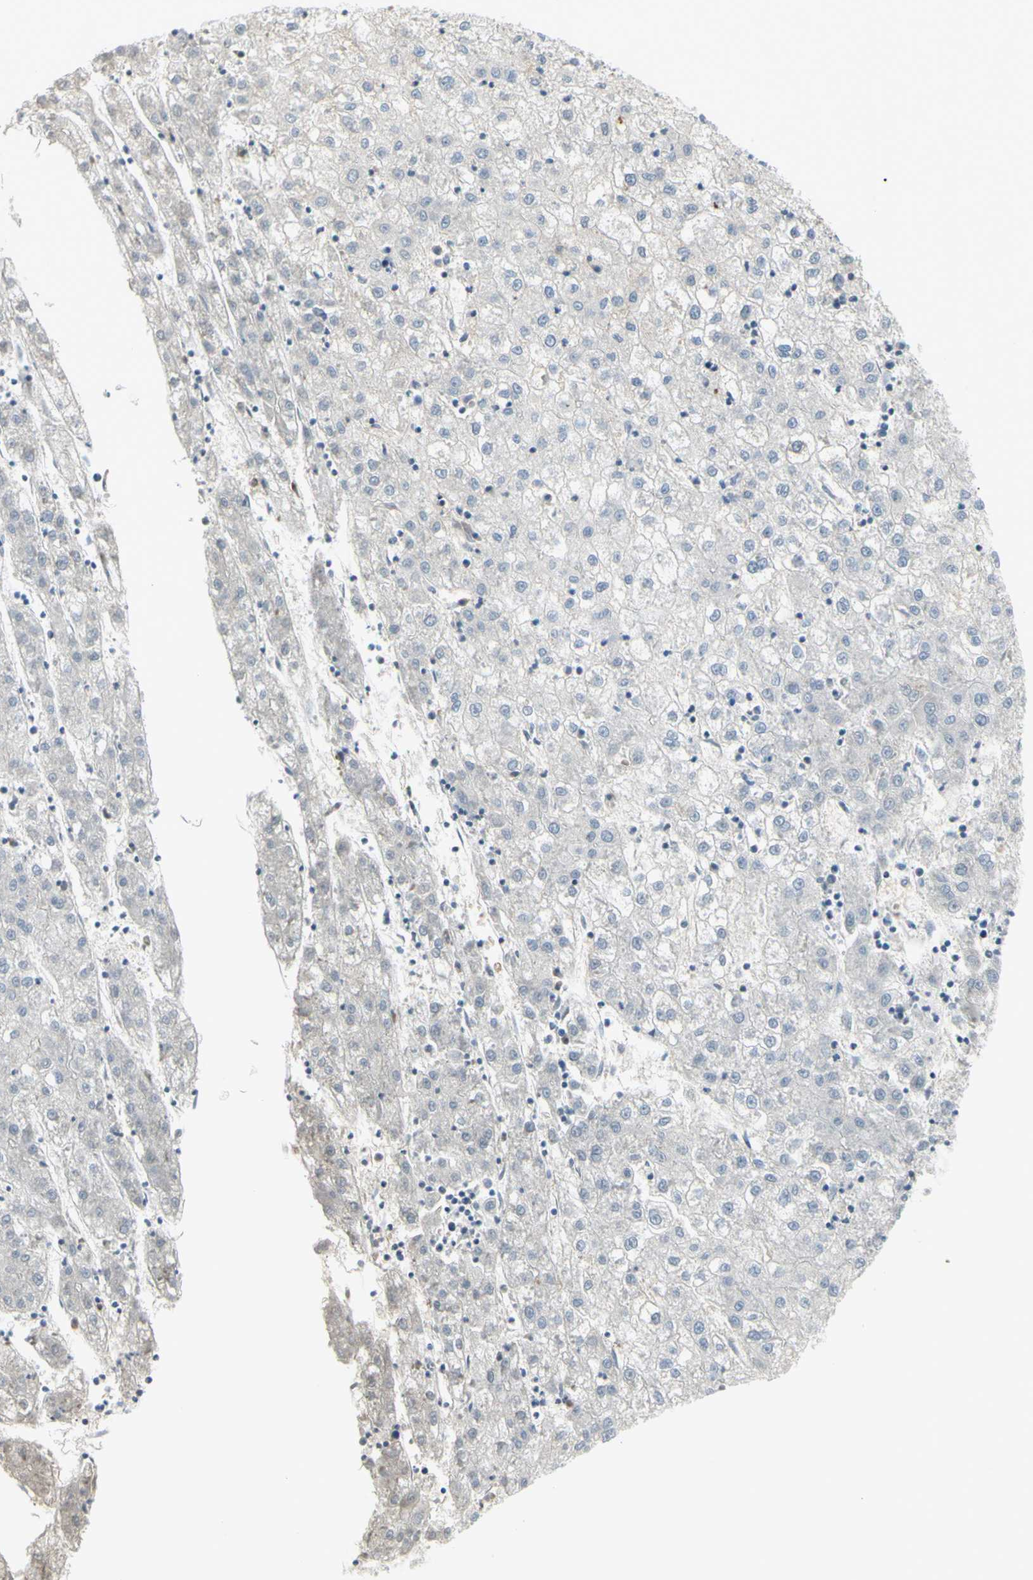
{"staining": {"intensity": "weak", "quantity": "25%-75%", "location": "cytoplasmic/membranous"}, "tissue": "liver cancer", "cell_type": "Tumor cells", "image_type": "cancer", "snomed": [{"axis": "morphology", "description": "Carcinoma, Hepatocellular, NOS"}, {"axis": "topography", "description": "Liver"}], "caption": "The micrograph reveals staining of liver hepatocellular carcinoma, revealing weak cytoplasmic/membranous protein staining (brown color) within tumor cells.", "gene": "MUC1", "patient": {"sex": "male", "age": 72}}